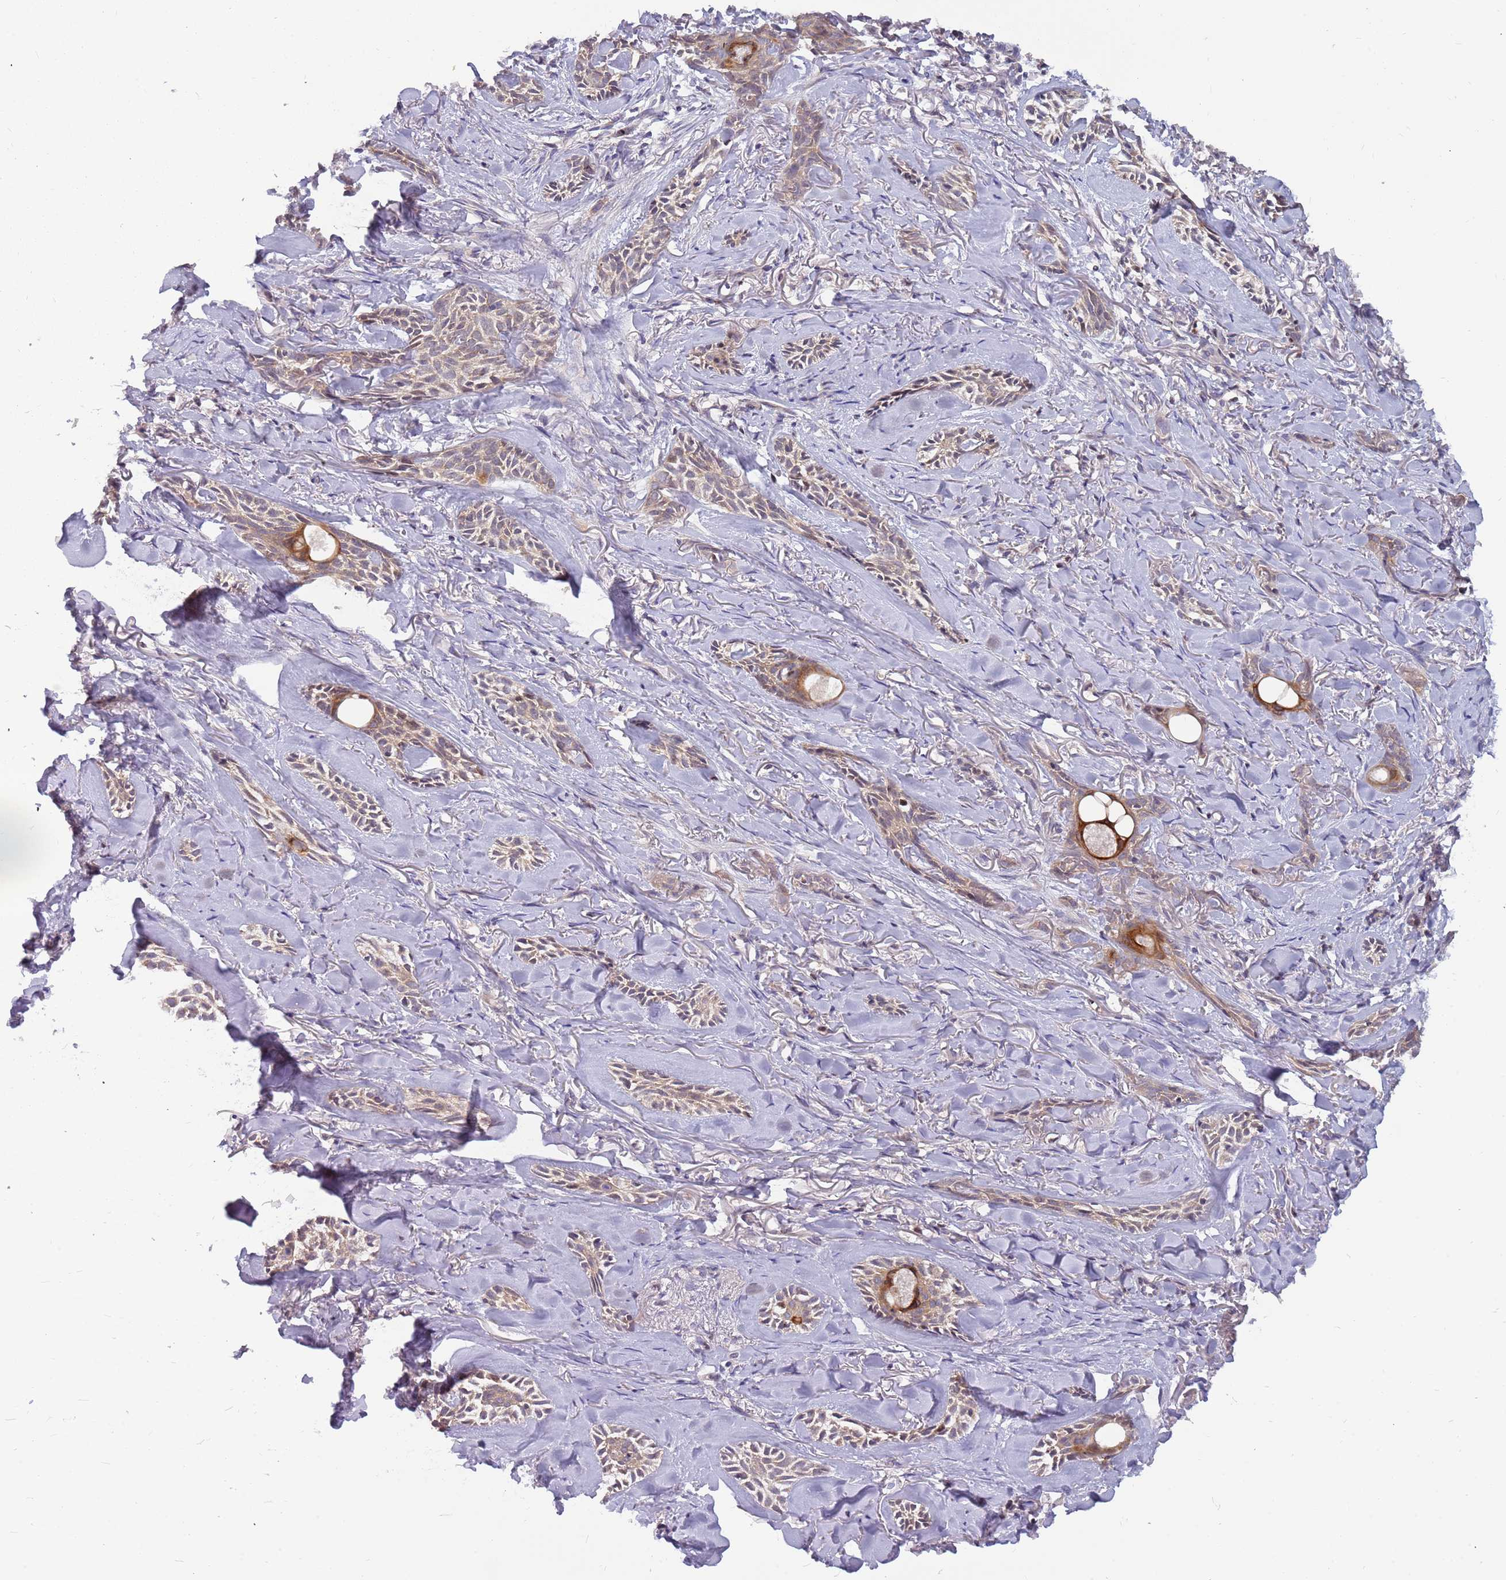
{"staining": {"intensity": "weak", "quantity": "25%-75%", "location": "cytoplasmic/membranous"}, "tissue": "skin cancer", "cell_type": "Tumor cells", "image_type": "cancer", "snomed": [{"axis": "morphology", "description": "Basal cell carcinoma"}, {"axis": "topography", "description": "Skin"}], "caption": "The photomicrograph reveals staining of skin cancer (basal cell carcinoma), revealing weak cytoplasmic/membranous protein positivity (brown color) within tumor cells. Ihc stains the protein of interest in brown and the nuclei are stained blue.", "gene": "ARHGEF5", "patient": {"sex": "female", "age": 59}}